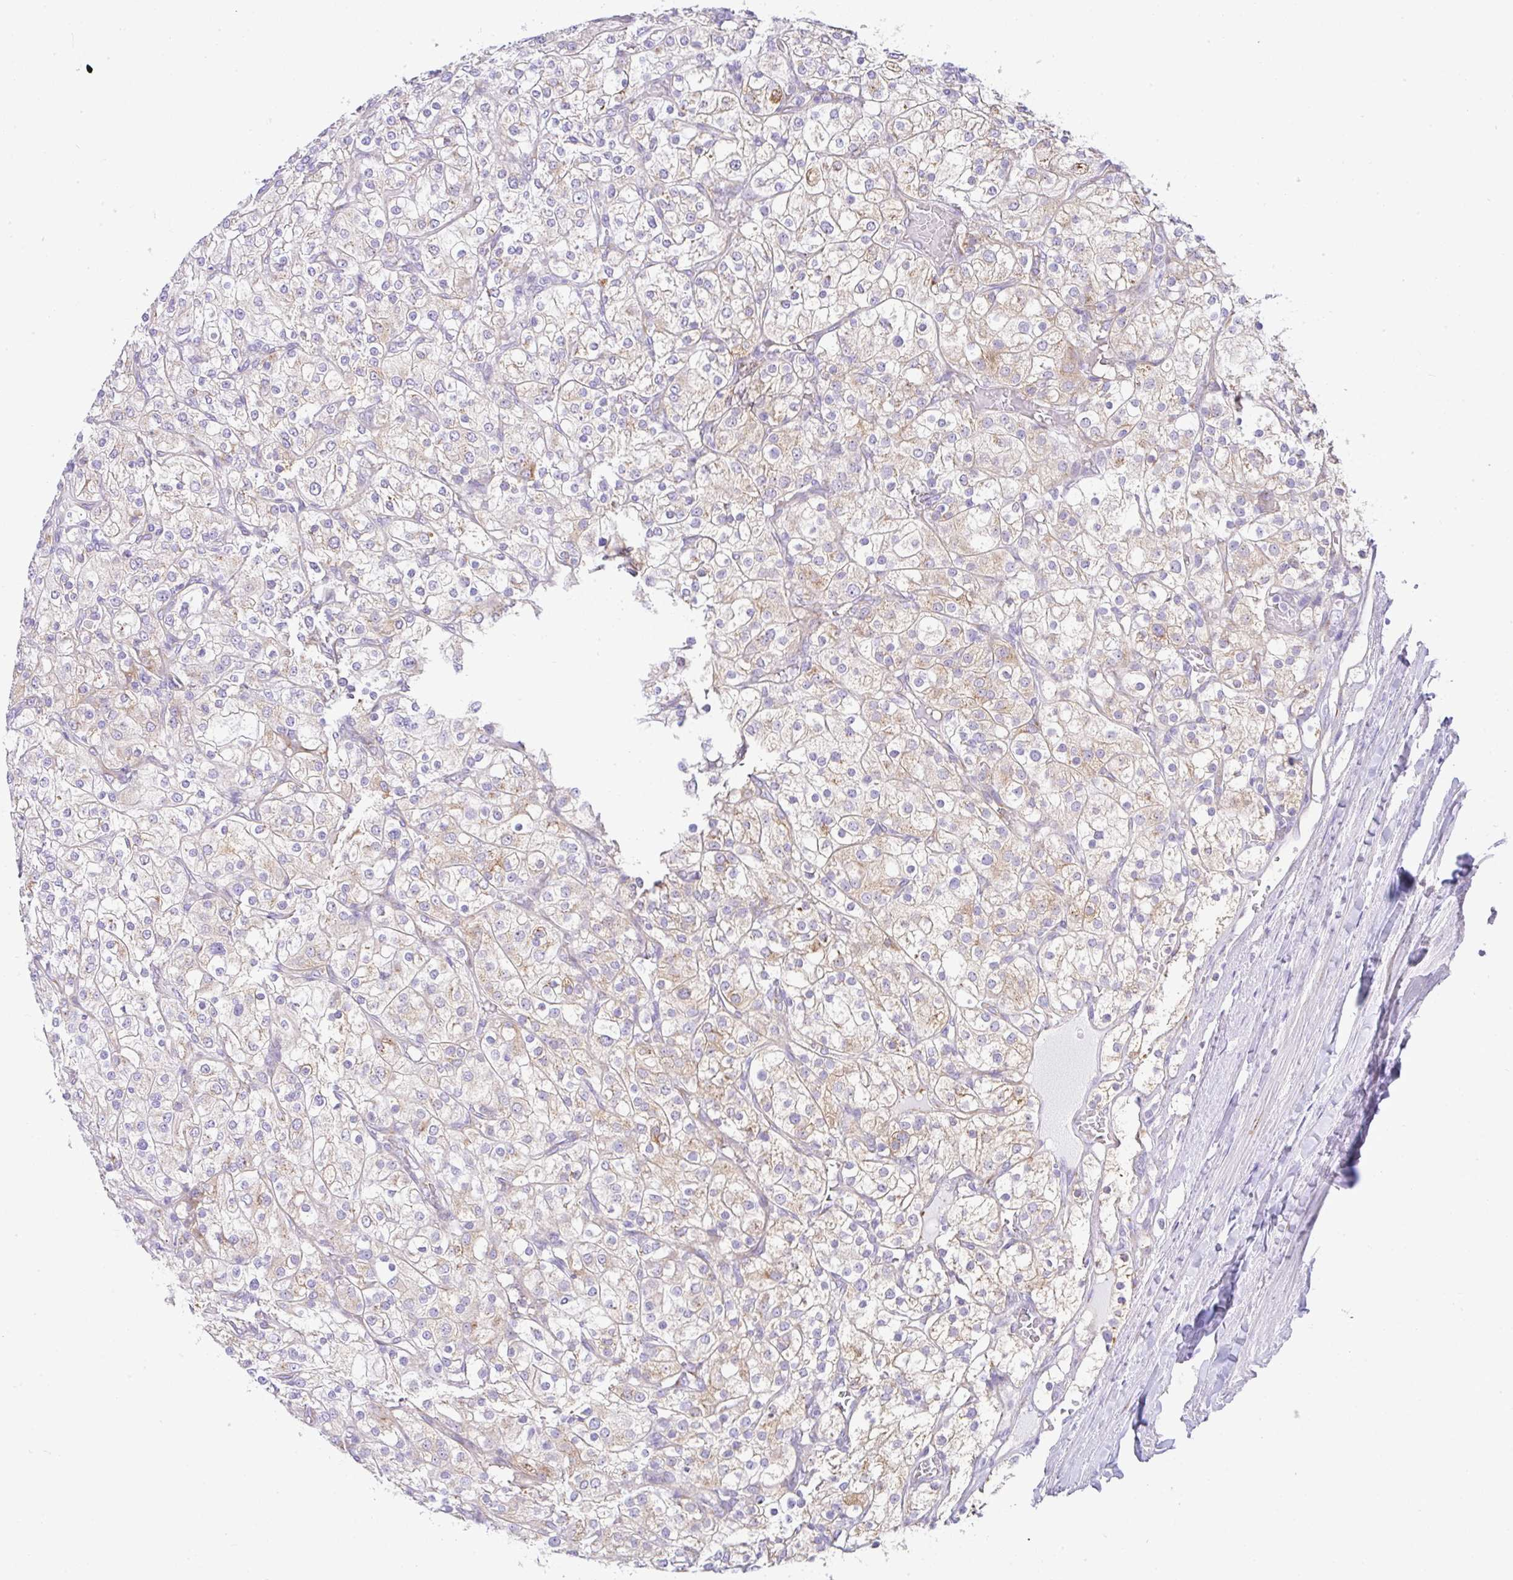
{"staining": {"intensity": "weak", "quantity": "25%-75%", "location": "cytoplasmic/membranous"}, "tissue": "renal cancer", "cell_type": "Tumor cells", "image_type": "cancer", "snomed": [{"axis": "morphology", "description": "Adenocarcinoma, NOS"}, {"axis": "topography", "description": "Kidney"}], "caption": "Human renal adenocarcinoma stained with a brown dye reveals weak cytoplasmic/membranous positive staining in about 25%-75% of tumor cells.", "gene": "FAM177A1", "patient": {"sex": "male", "age": 80}}